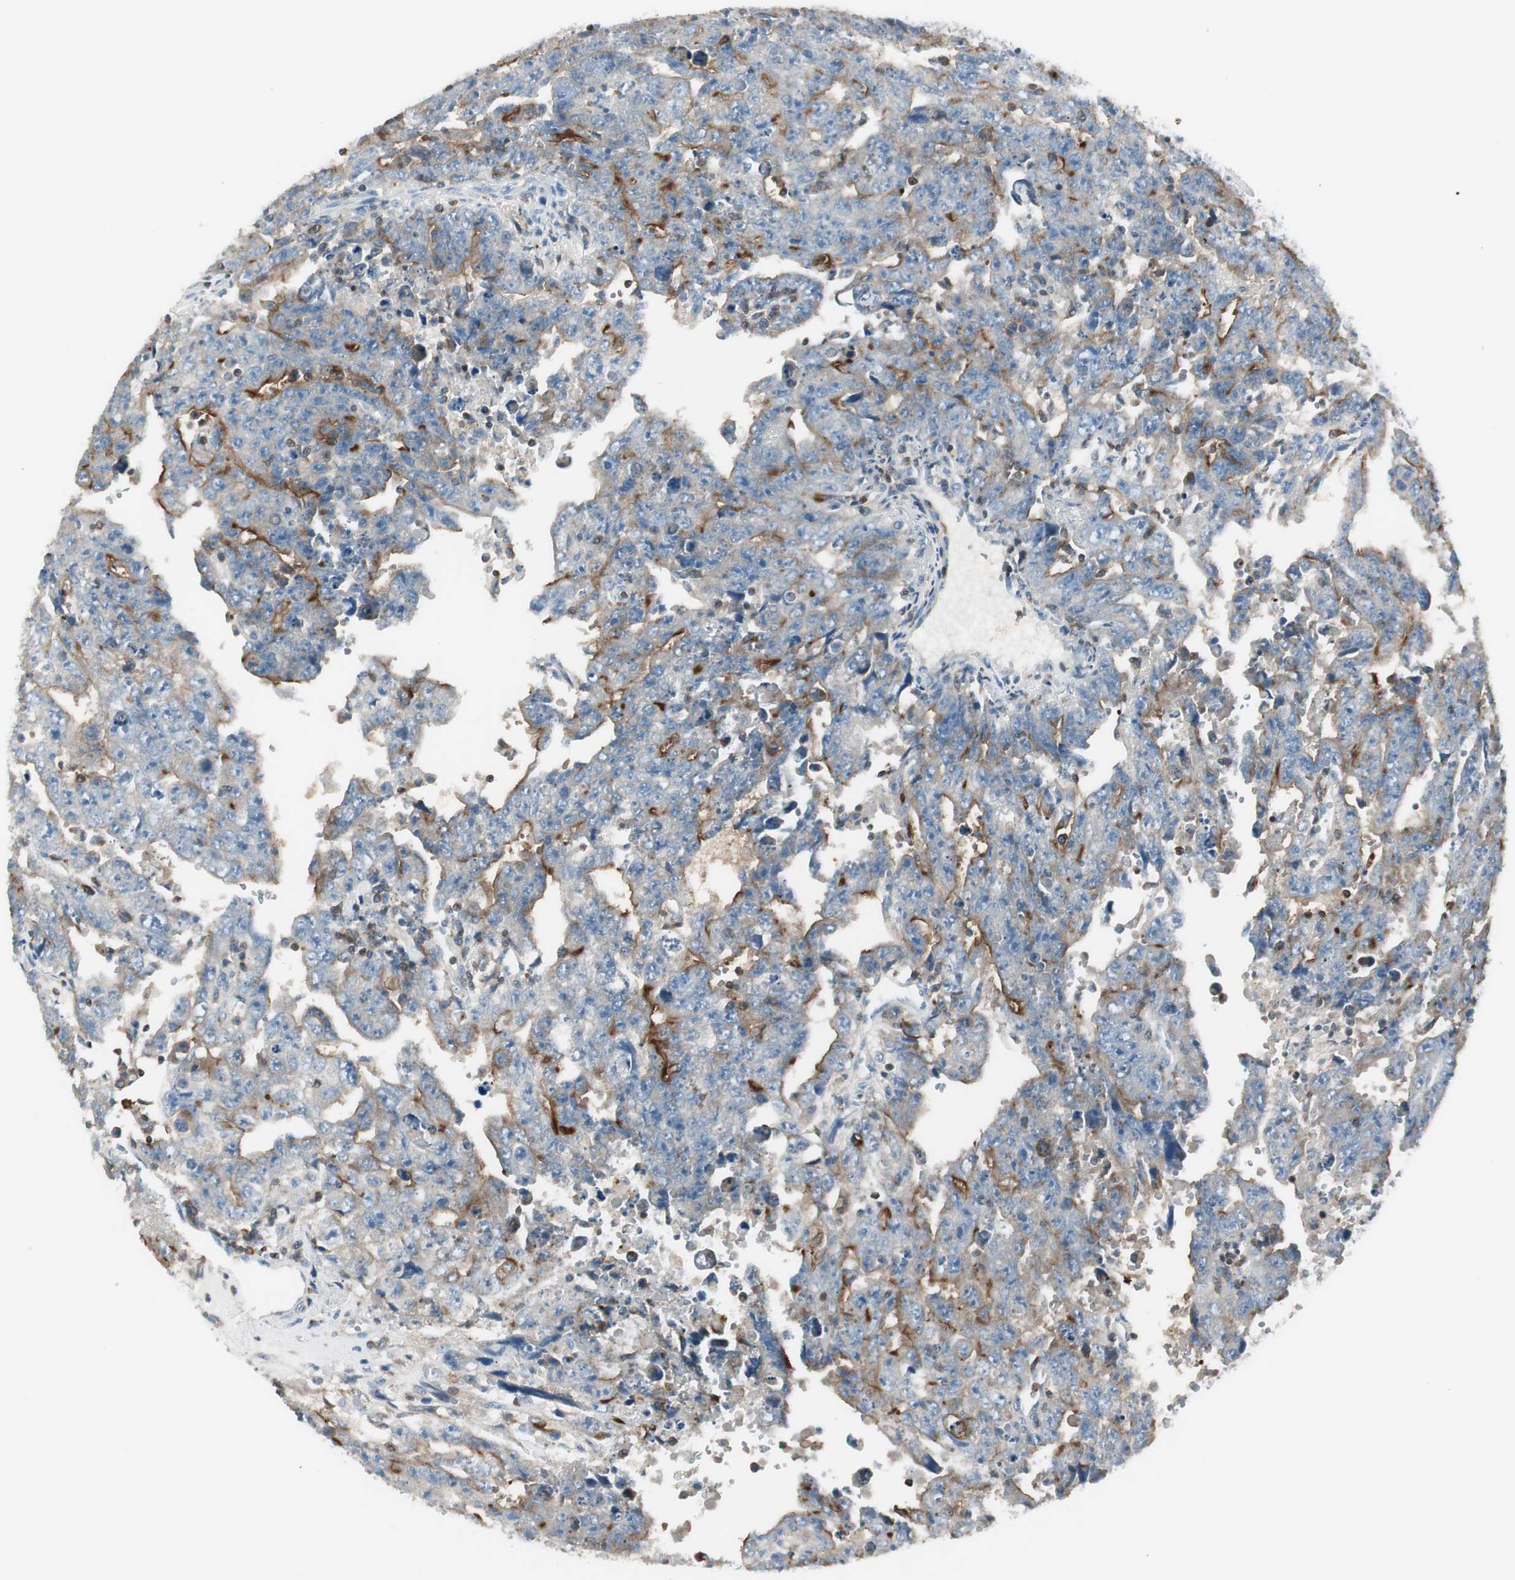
{"staining": {"intensity": "moderate", "quantity": "25%-75%", "location": "cytoplasmic/membranous"}, "tissue": "testis cancer", "cell_type": "Tumor cells", "image_type": "cancer", "snomed": [{"axis": "morphology", "description": "Carcinoma, Embryonal, NOS"}, {"axis": "topography", "description": "Testis"}], "caption": "Protein staining displays moderate cytoplasmic/membranous staining in about 25%-75% of tumor cells in testis cancer.", "gene": "SLC9A3R1", "patient": {"sex": "male", "age": 28}}